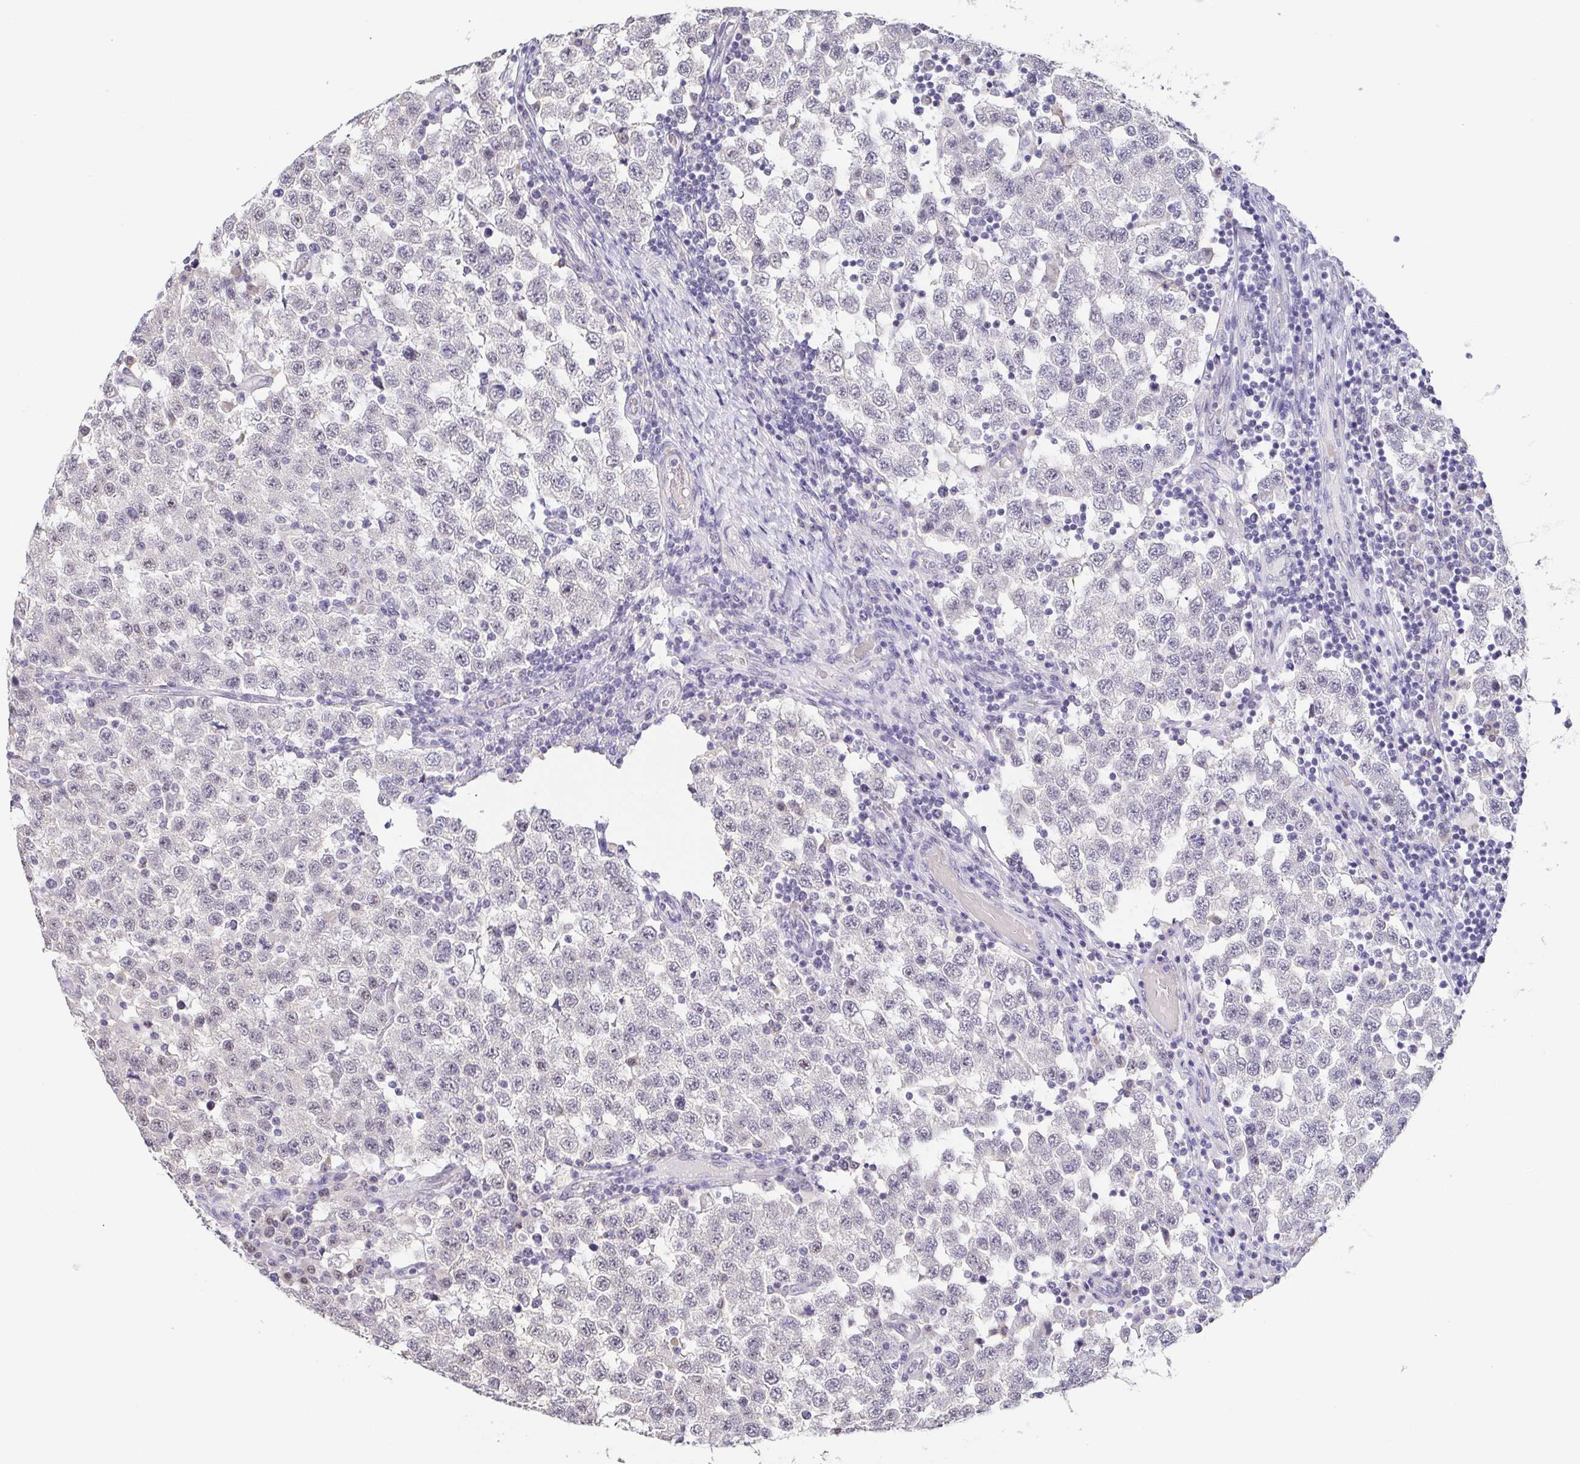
{"staining": {"intensity": "negative", "quantity": "none", "location": "none"}, "tissue": "testis cancer", "cell_type": "Tumor cells", "image_type": "cancer", "snomed": [{"axis": "morphology", "description": "Seminoma, NOS"}, {"axis": "topography", "description": "Testis"}], "caption": "Testis cancer (seminoma) stained for a protein using IHC demonstrates no positivity tumor cells.", "gene": "NEFH", "patient": {"sex": "male", "age": 34}}